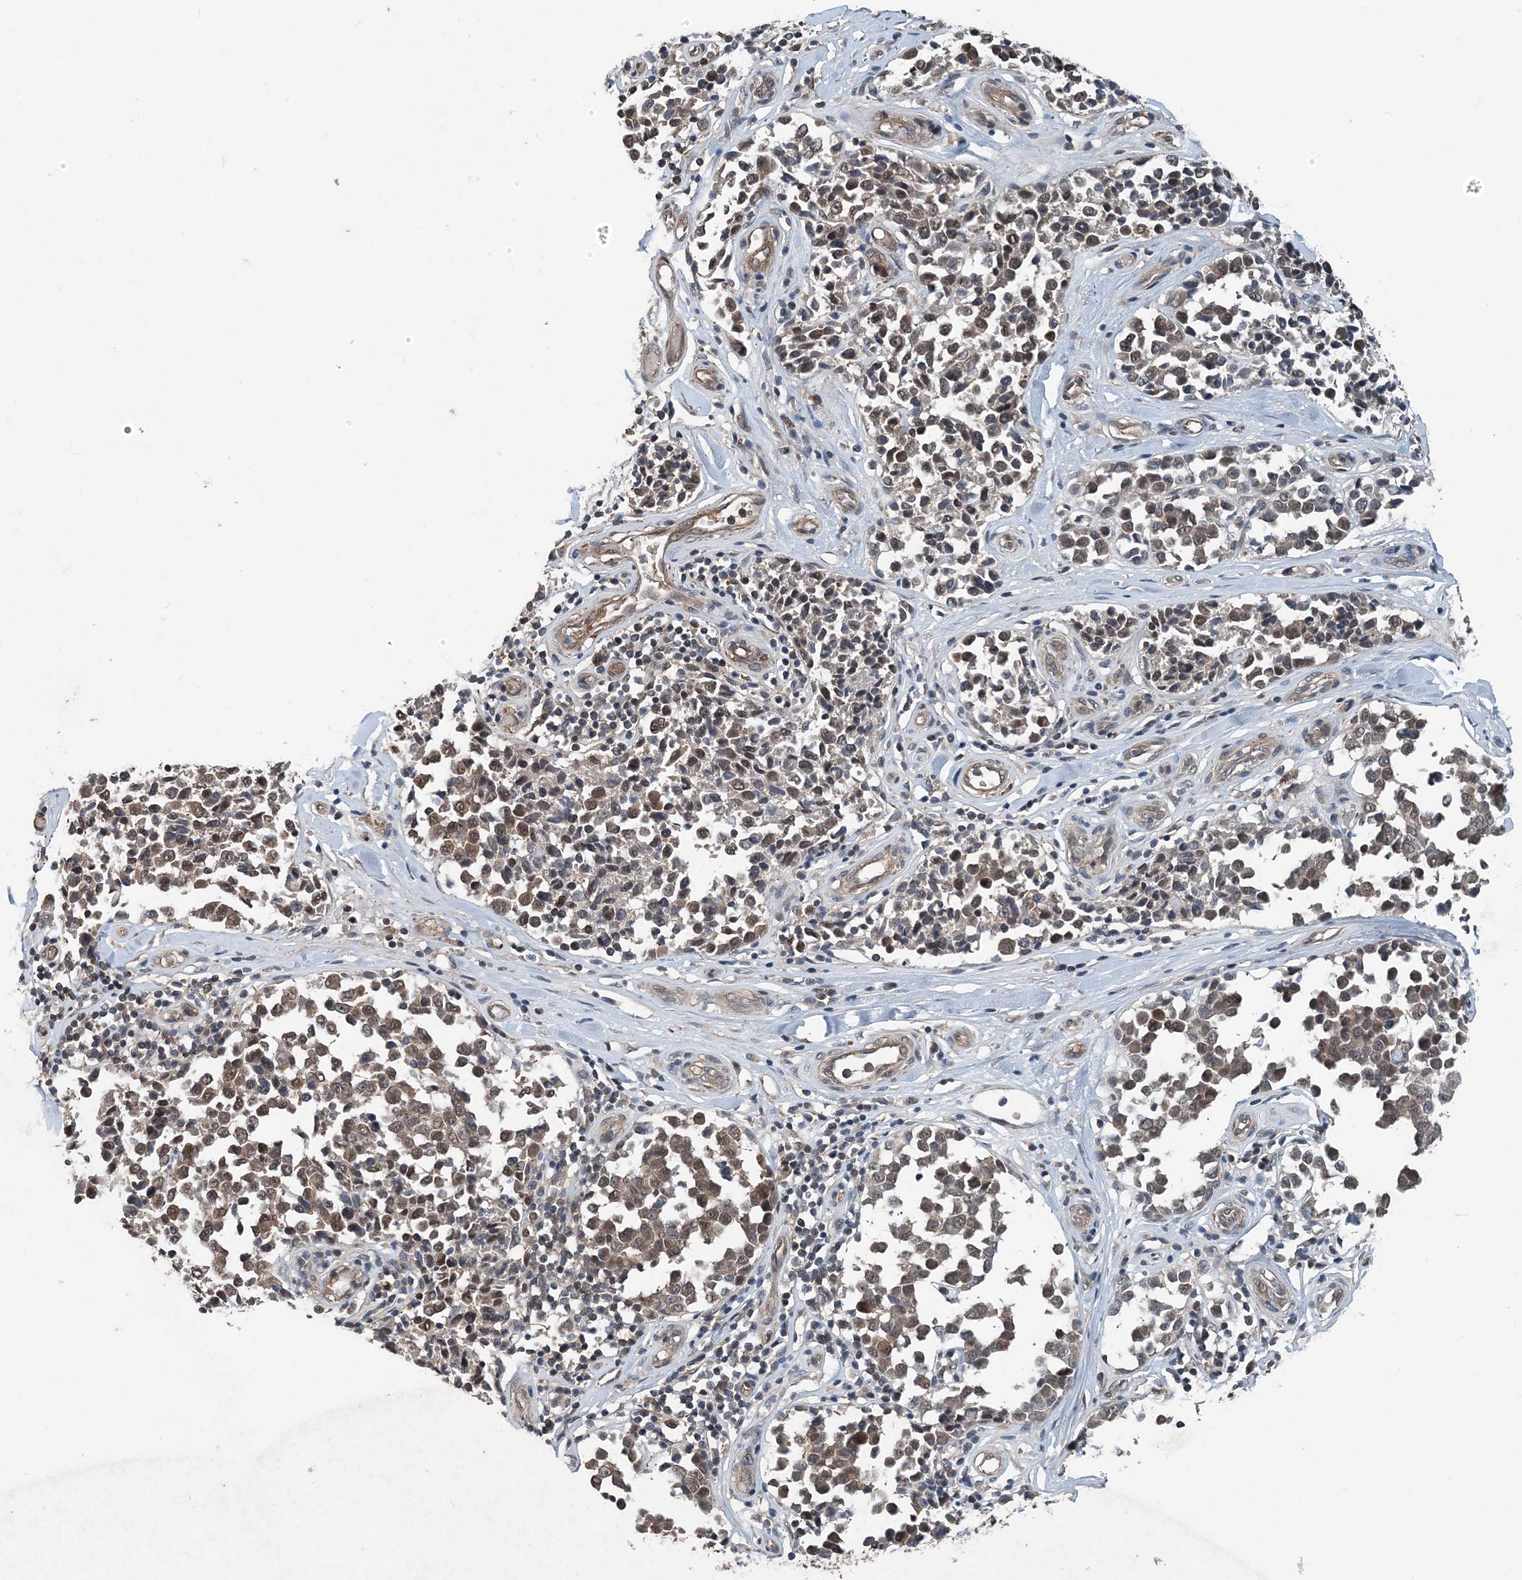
{"staining": {"intensity": "moderate", "quantity": "25%-75%", "location": "nuclear"}, "tissue": "melanoma", "cell_type": "Tumor cells", "image_type": "cancer", "snomed": [{"axis": "morphology", "description": "Malignant melanoma, NOS"}, {"axis": "topography", "description": "Skin"}], "caption": "Tumor cells exhibit moderate nuclear expression in about 25%-75% of cells in malignant melanoma.", "gene": "SMPD3", "patient": {"sex": "female", "age": 64}}